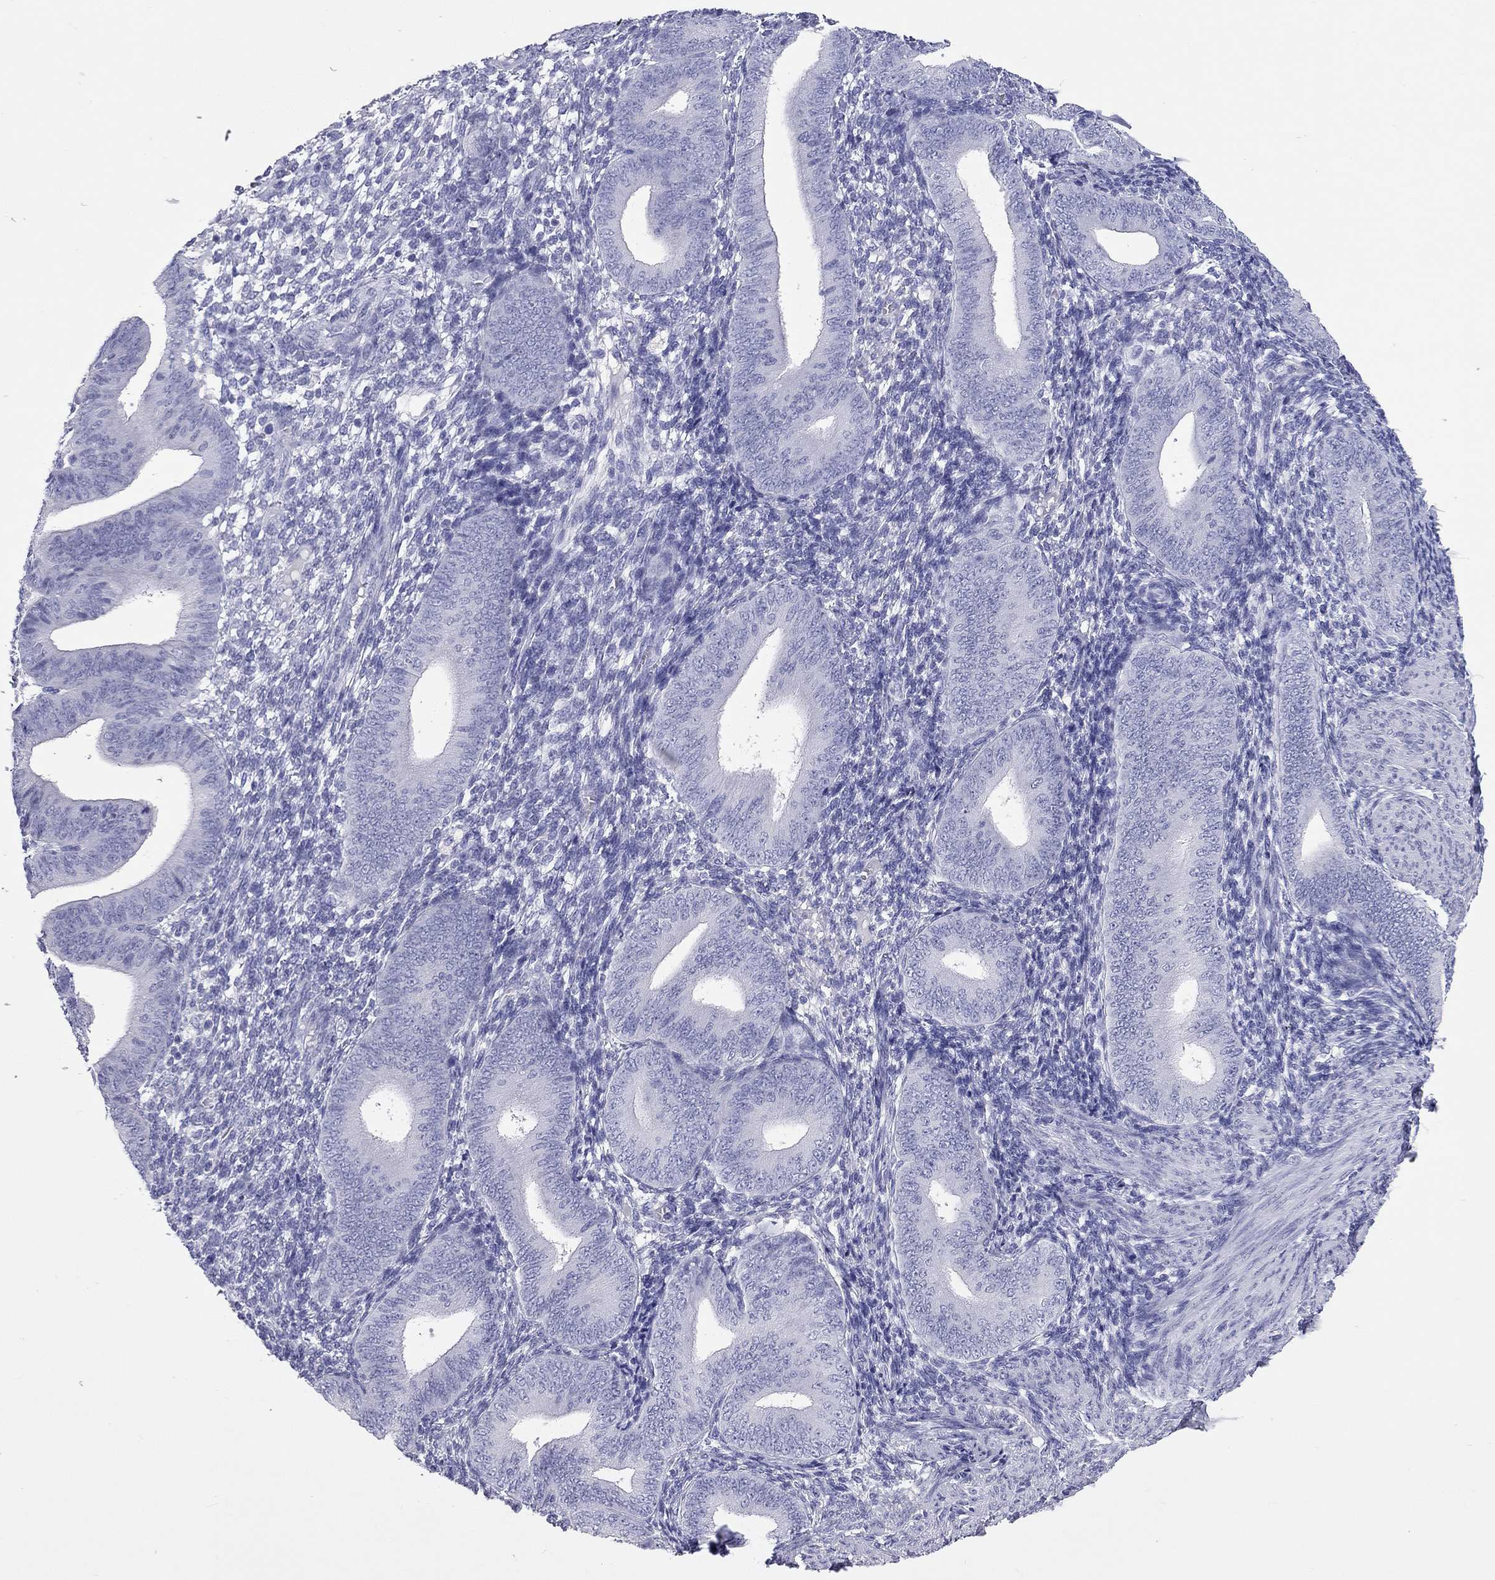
{"staining": {"intensity": "negative", "quantity": "none", "location": "none"}, "tissue": "endometrium", "cell_type": "Cells in endometrial stroma", "image_type": "normal", "snomed": [{"axis": "morphology", "description": "Normal tissue, NOS"}, {"axis": "topography", "description": "Endometrium"}], "caption": "The image demonstrates no significant expression in cells in endometrial stroma of endometrium. (Brightfield microscopy of DAB (3,3'-diaminobenzidine) immunohistochemistry (IHC) at high magnification).", "gene": "DPY19L2", "patient": {"sex": "female", "age": 39}}